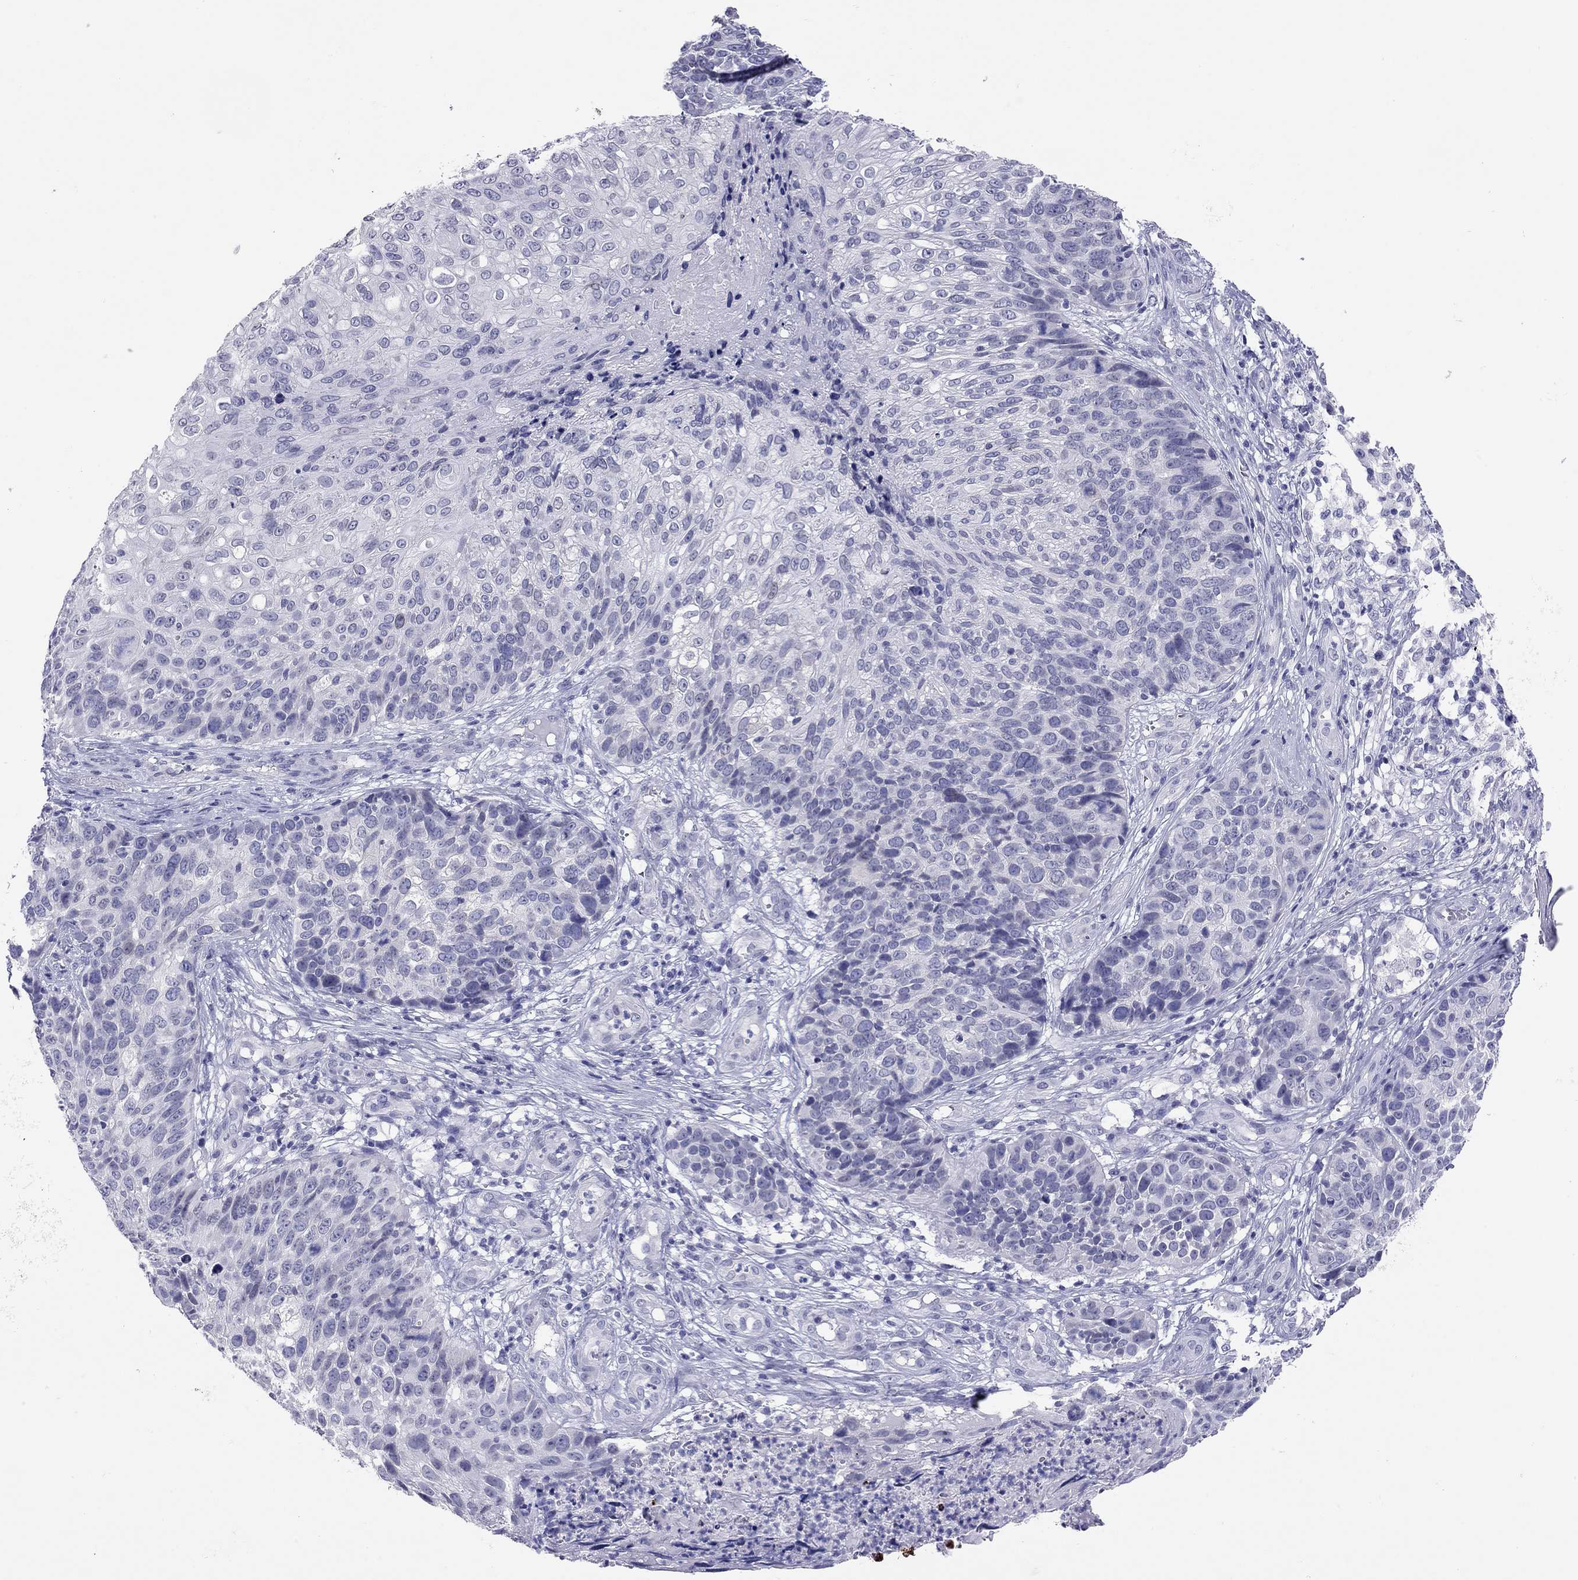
{"staining": {"intensity": "negative", "quantity": "none", "location": "none"}, "tissue": "skin cancer", "cell_type": "Tumor cells", "image_type": "cancer", "snomed": [{"axis": "morphology", "description": "Squamous cell carcinoma, NOS"}, {"axis": "topography", "description": "Skin"}], "caption": "Tumor cells show no significant protein positivity in squamous cell carcinoma (skin).", "gene": "ARMC12", "patient": {"sex": "male", "age": 92}}